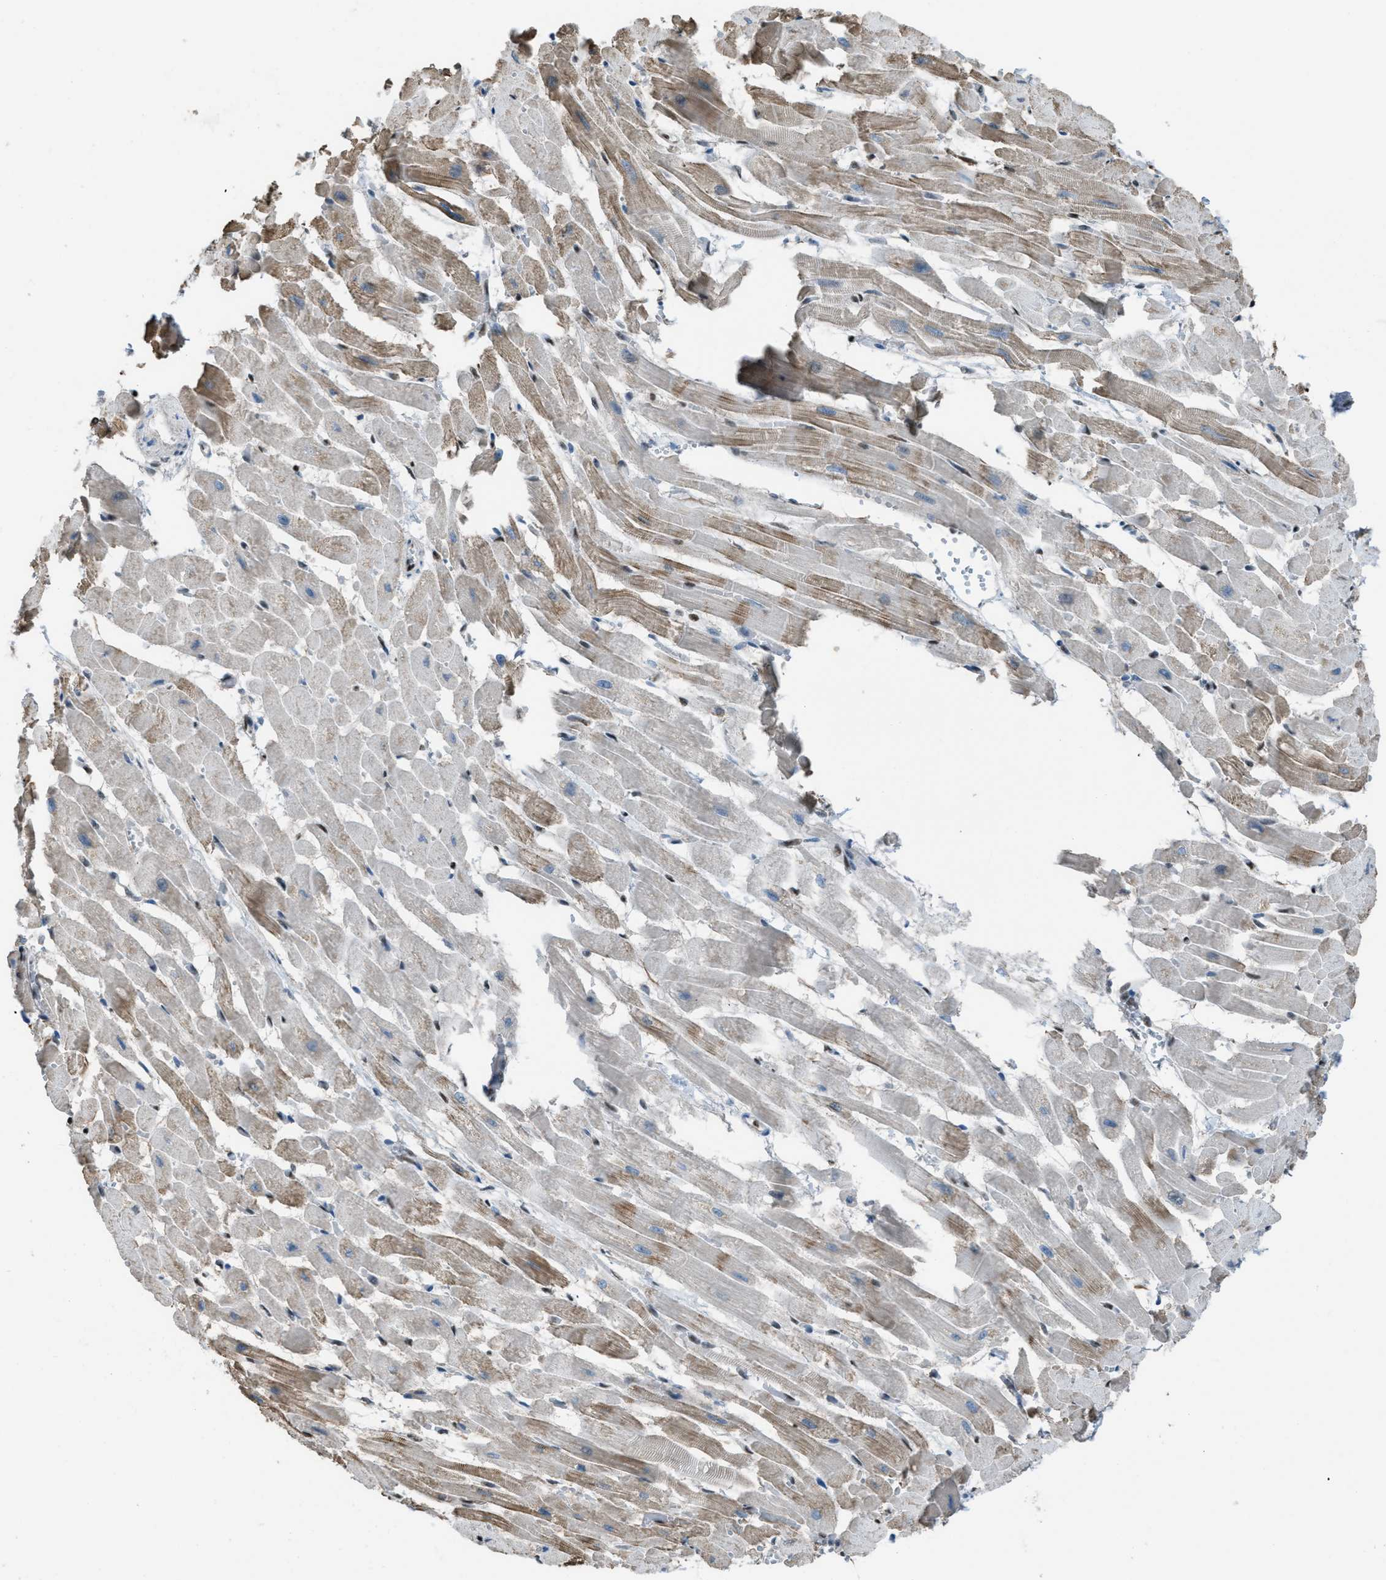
{"staining": {"intensity": "moderate", "quantity": "25%-75%", "location": "cytoplasmic/membranous"}, "tissue": "heart muscle", "cell_type": "Cardiomyocytes", "image_type": "normal", "snomed": [{"axis": "morphology", "description": "Normal tissue, NOS"}, {"axis": "topography", "description": "Heart"}], "caption": "Protein staining shows moderate cytoplasmic/membranous expression in approximately 25%-75% of cardiomyocytes in normal heart muscle.", "gene": "SLFN5", "patient": {"sex": "male", "age": 45}}